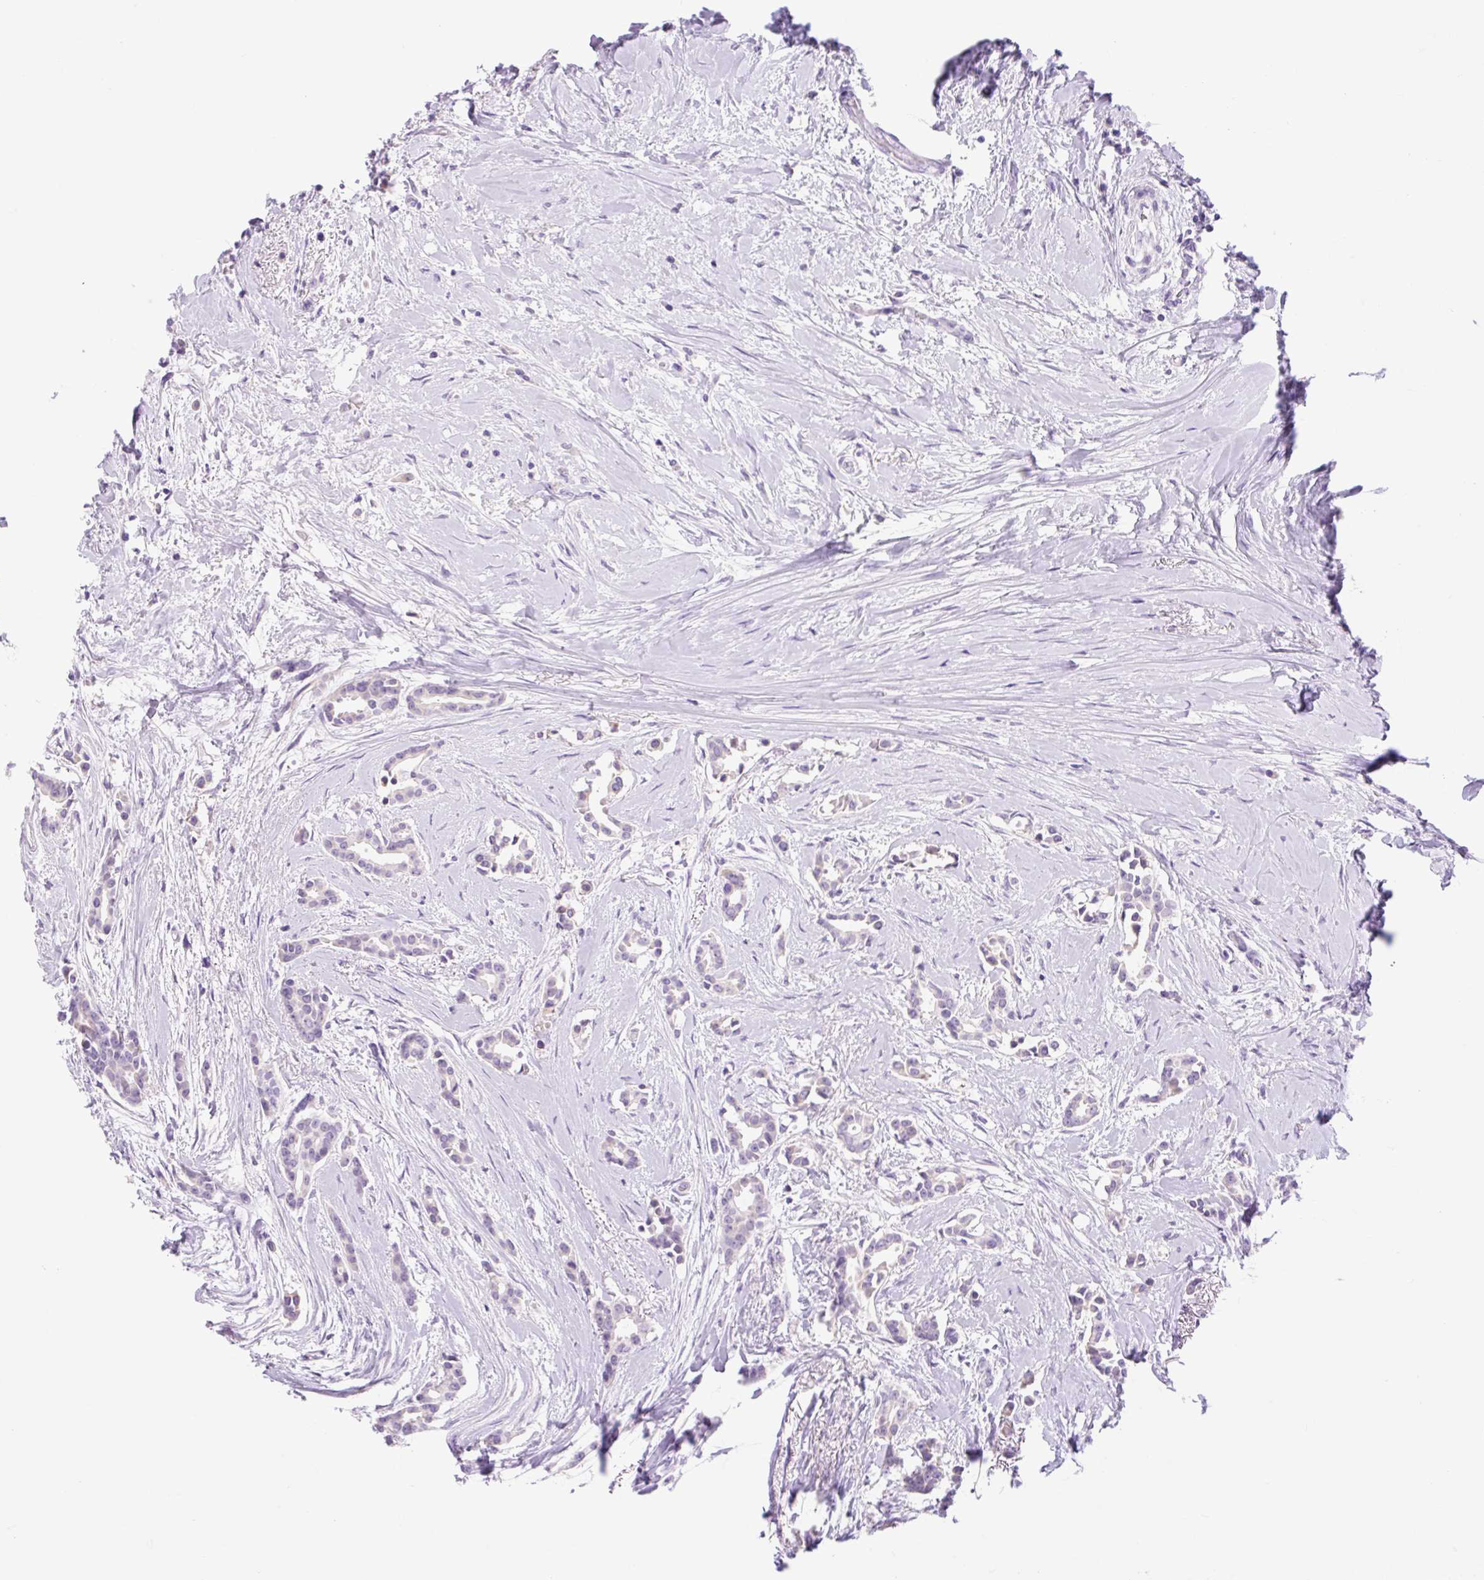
{"staining": {"intensity": "negative", "quantity": "none", "location": "none"}, "tissue": "breast cancer", "cell_type": "Tumor cells", "image_type": "cancer", "snomed": [{"axis": "morphology", "description": "Duct carcinoma"}, {"axis": "topography", "description": "Breast"}], "caption": "A photomicrograph of human invasive ductal carcinoma (breast) is negative for staining in tumor cells. (DAB immunohistochemistry visualized using brightfield microscopy, high magnification).", "gene": "SLC25A40", "patient": {"sex": "female", "age": 64}}